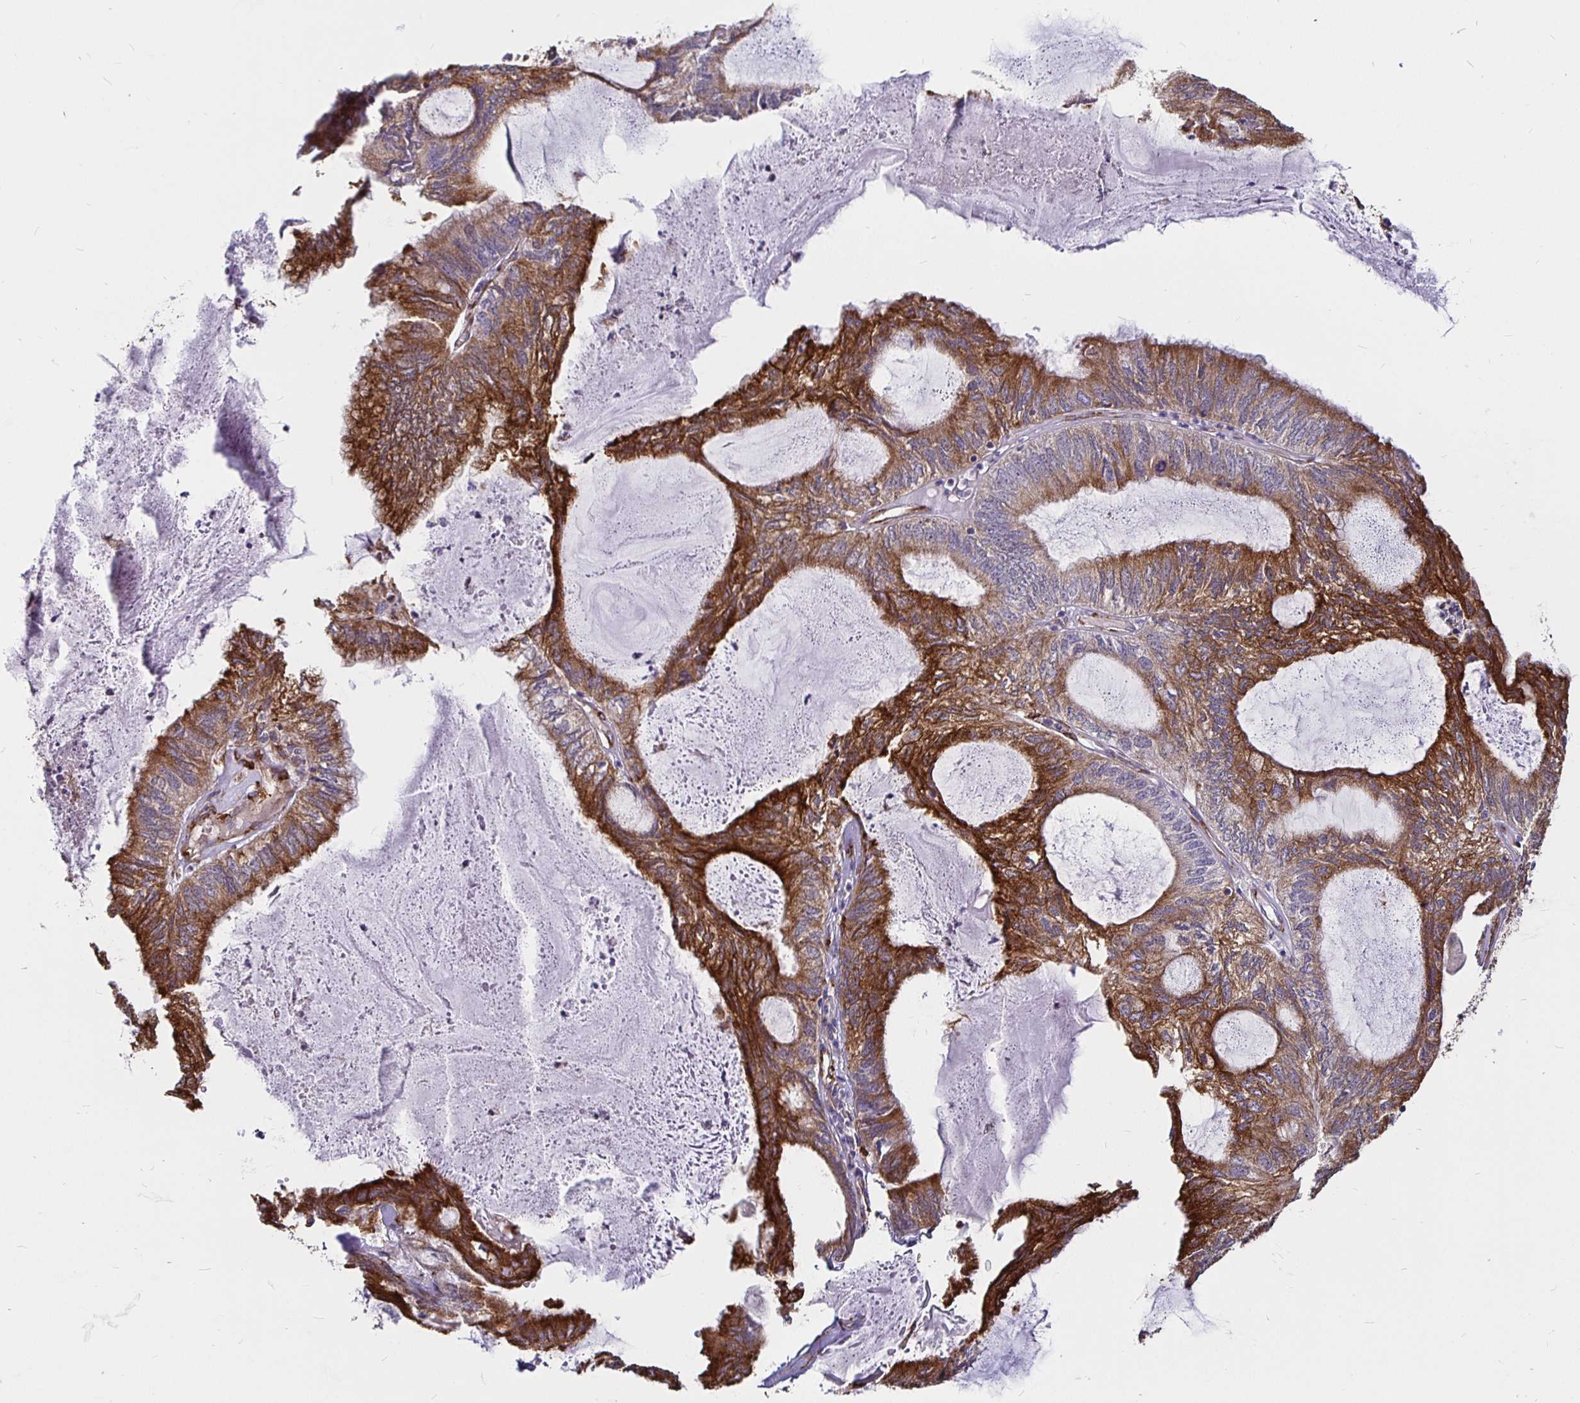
{"staining": {"intensity": "strong", "quantity": ">75%", "location": "cytoplasmic/membranous"}, "tissue": "endometrial cancer", "cell_type": "Tumor cells", "image_type": "cancer", "snomed": [{"axis": "morphology", "description": "Adenocarcinoma, NOS"}, {"axis": "topography", "description": "Endometrium"}], "caption": "A histopathology image of endometrial adenocarcinoma stained for a protein exhibits strong cytoplasmic/membranous brown staining in tumor cells.", "gene": "P4HA2", "patient": {"sex": "female", "age": 80}}